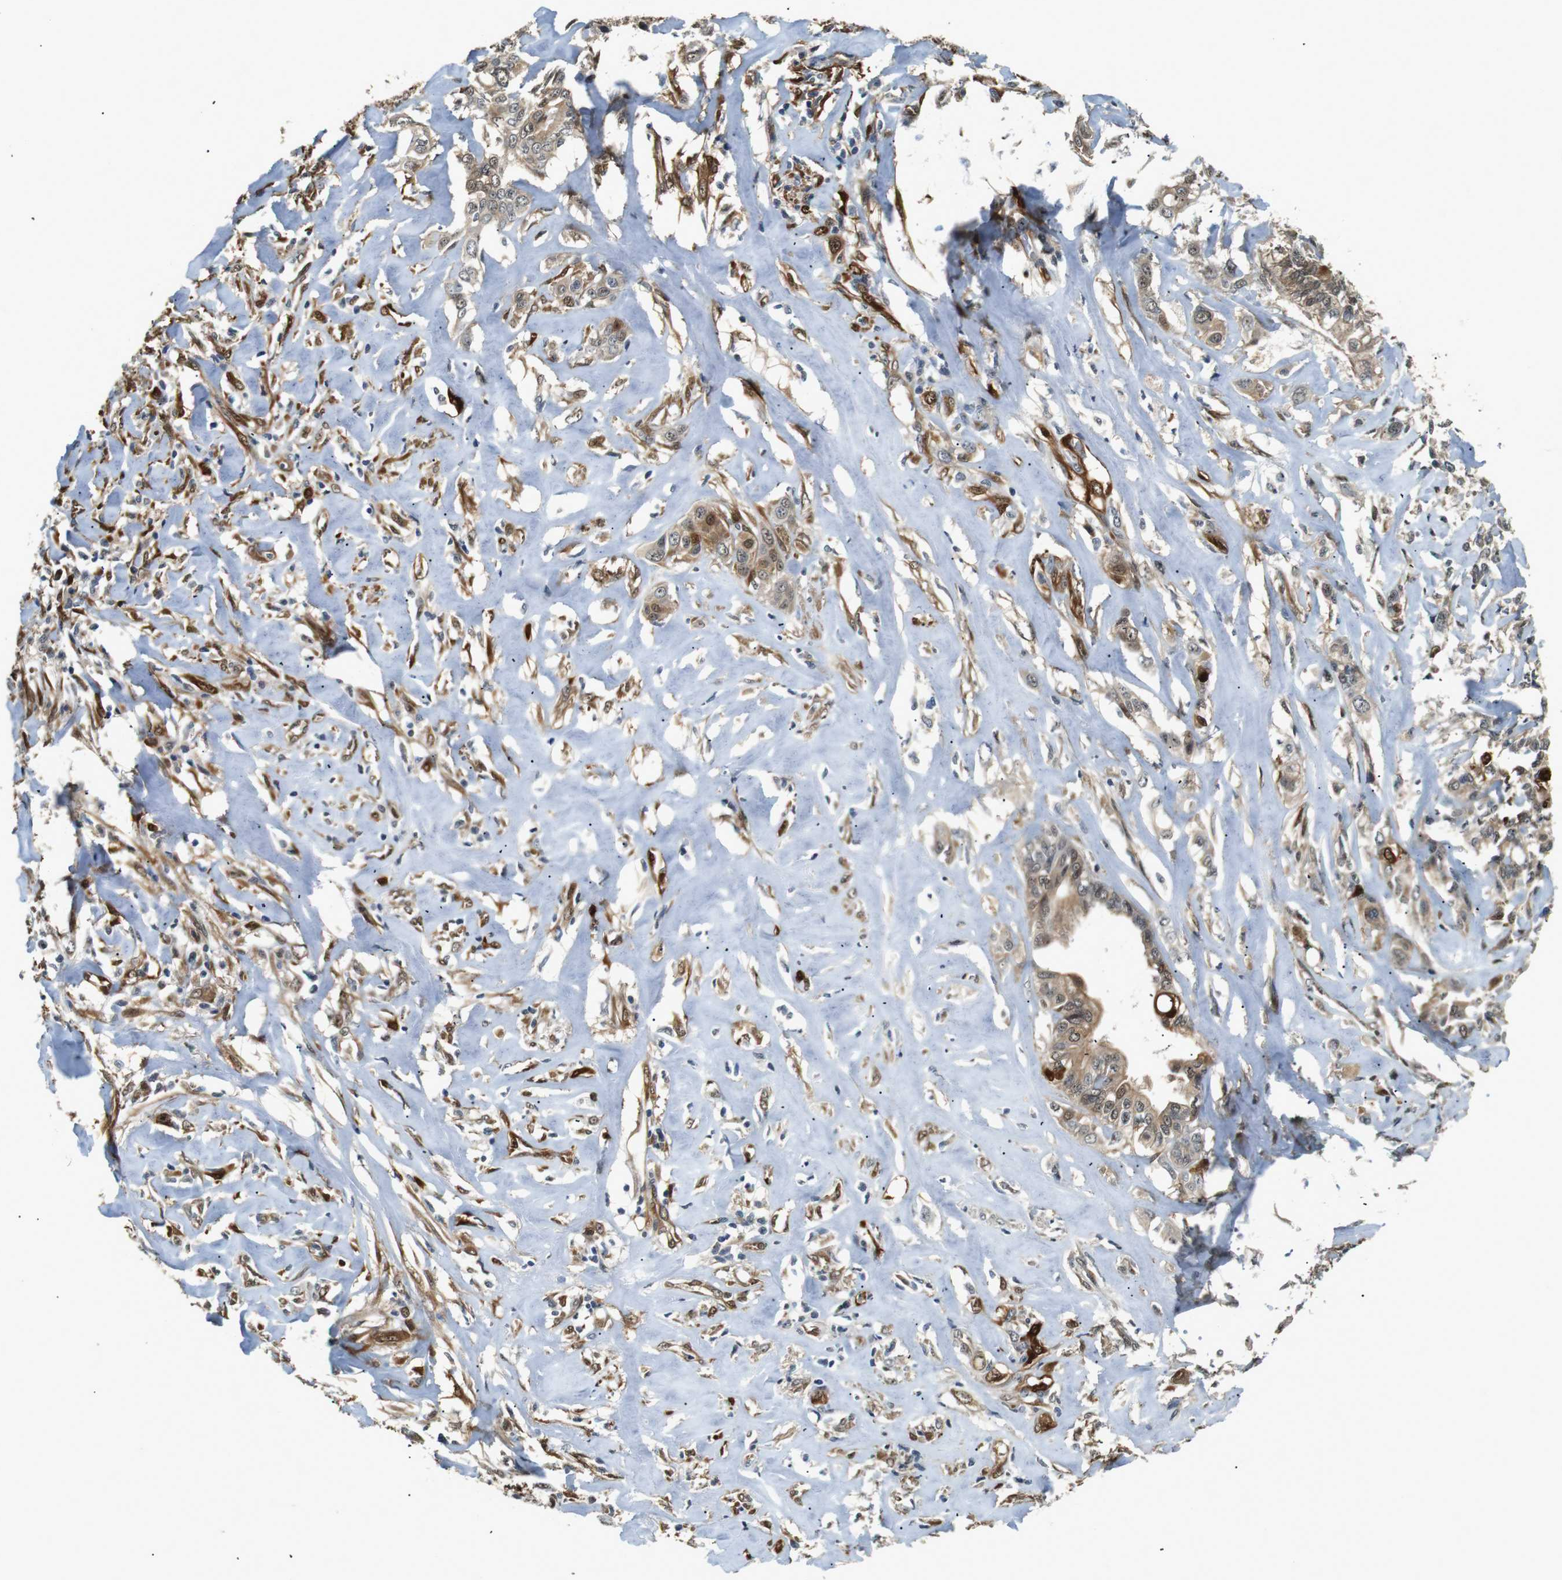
{"staining": {"intensity": "moderate", "quantity": ">75%", "location": "cytoplasmic/membranous,nuclear"}, "tissue": "liver cancer", "cell_type": "Tumor cells", "image_type": "cancer", "snomed": [{"axis": "morphology", "description": "Cholangiocarcinoma"}, {"axis": "topography", "description": "Liver"}], "caption": "Moderate cytoplasmic/membranous and nuclear staining for a protein is present in about >75% of tumor cells of liver cancer using immunohistochemistry.", "gene": "LXN", "patient": {"sex": "female", "age": 67}}